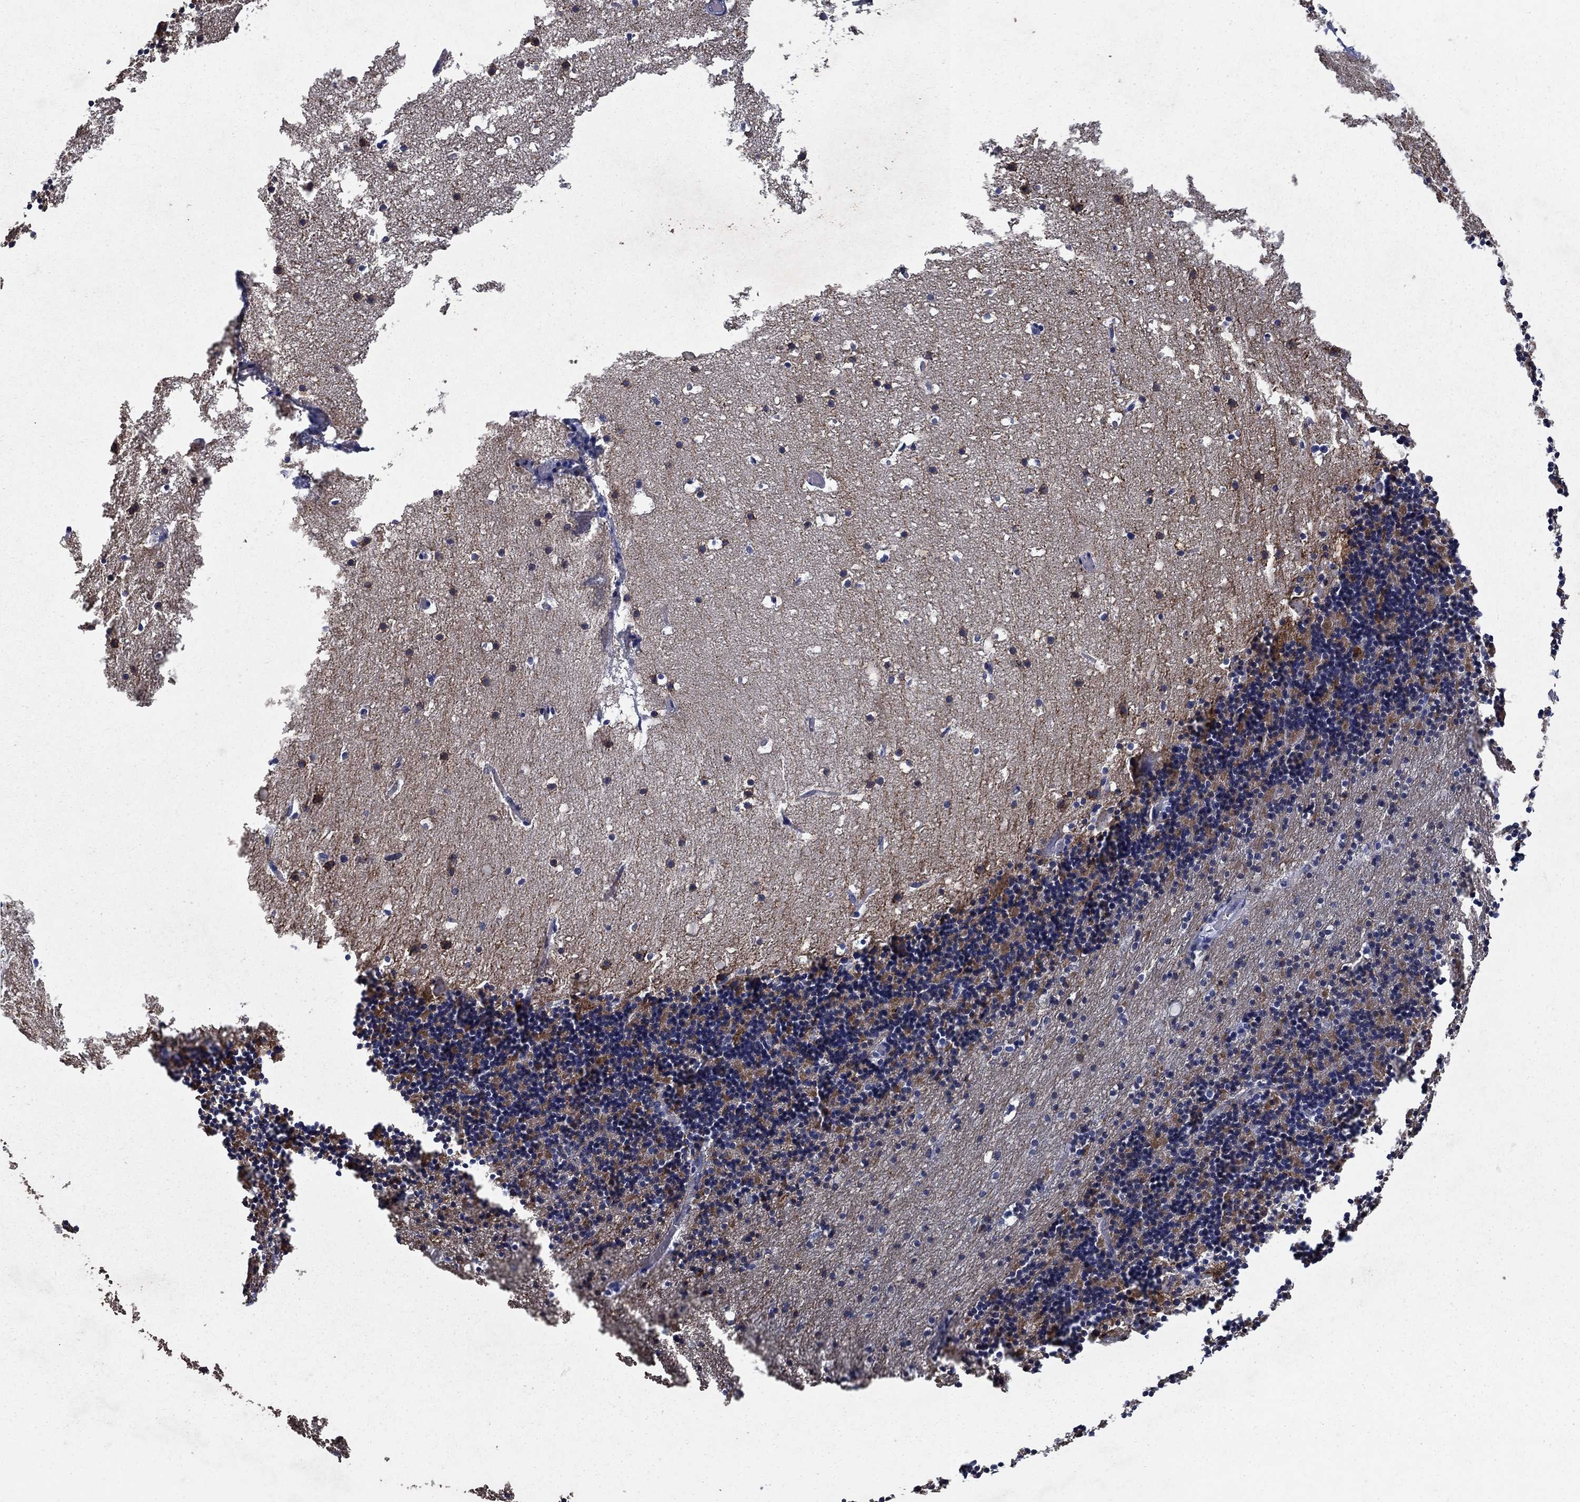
{"staining": {"intensity": "strong", "quantity": "<25%", "location": "cytoplasmic/membranous"}, "tissue": "cerebellum", "cell_type": "Cells in granular layer", "image_type": "normal", "snomed": [{"axis": "morphology", "description": "Normal tissue, NOS"}, {"axis": "topography", "description": "Cerebellum"}], "caption": "High-magnification brightfield microscopy of normal cerebellum stained with DAB (3,3'-diaminobenzidine) (brown) and counterstained with hematoxylin (blue). cells in granular layer exhibit strong cytoplasmic/membranous expression is seen in approximately<25% of cells.", "gene": "RFTN2", "patient": {"sex": "male", "age": 37}}